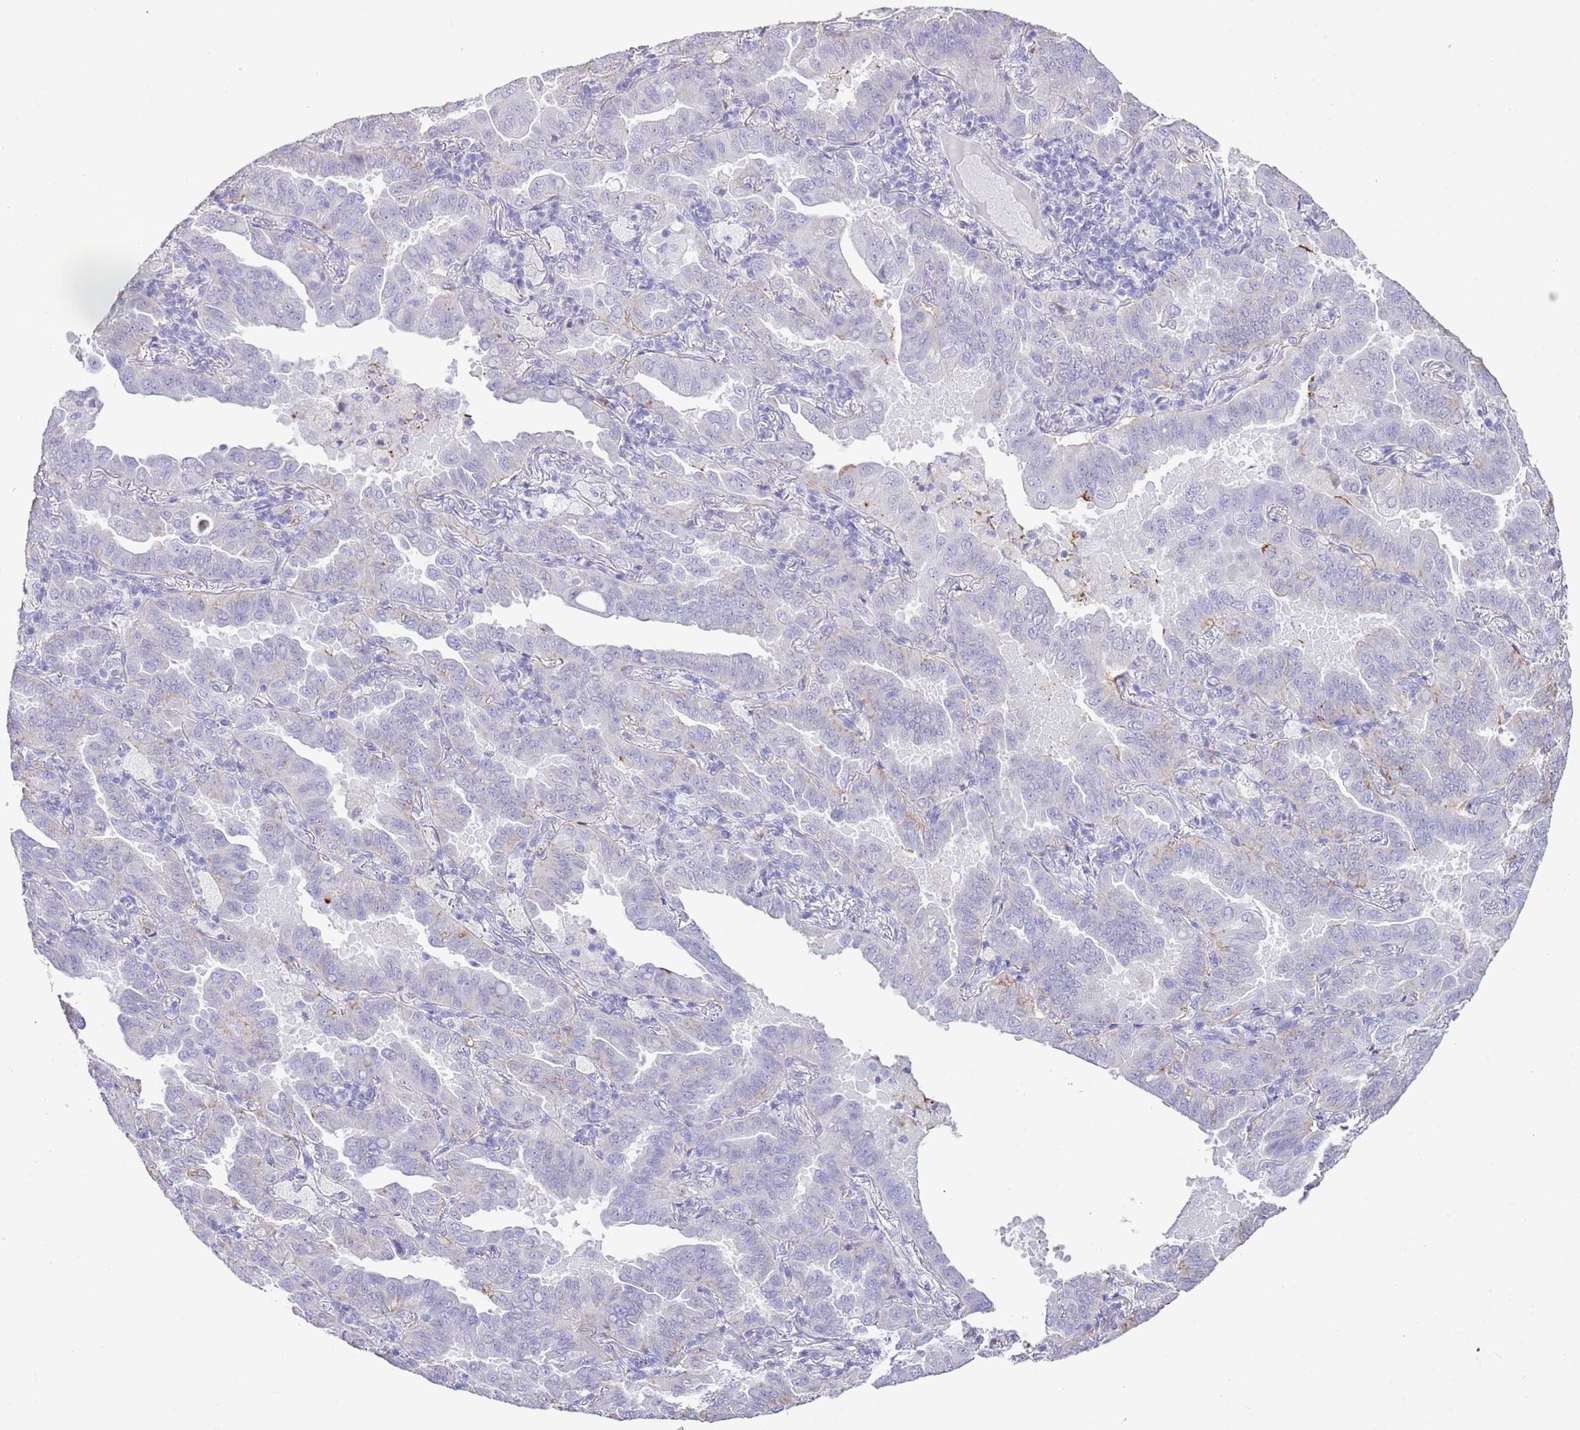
{"staining": {"intensity": "negative", "quantity": "none", "location": "none"}, "tissue": "lung cancer", "cell_type": "Tumor cells", "image_type": "cancer", "snomed": [{"axis": "morphology", "description": "Adenocarcinoma, NOS"}, {"axis": "topography", "description": "Lung"}], "caption": "IHC micrograph of human lung adenocarcinoma stained for a protein (brown), which shows no staining in tumor cells.", "gene": "OR2Z1", "patient": {"sex": "male", "age": 64}}